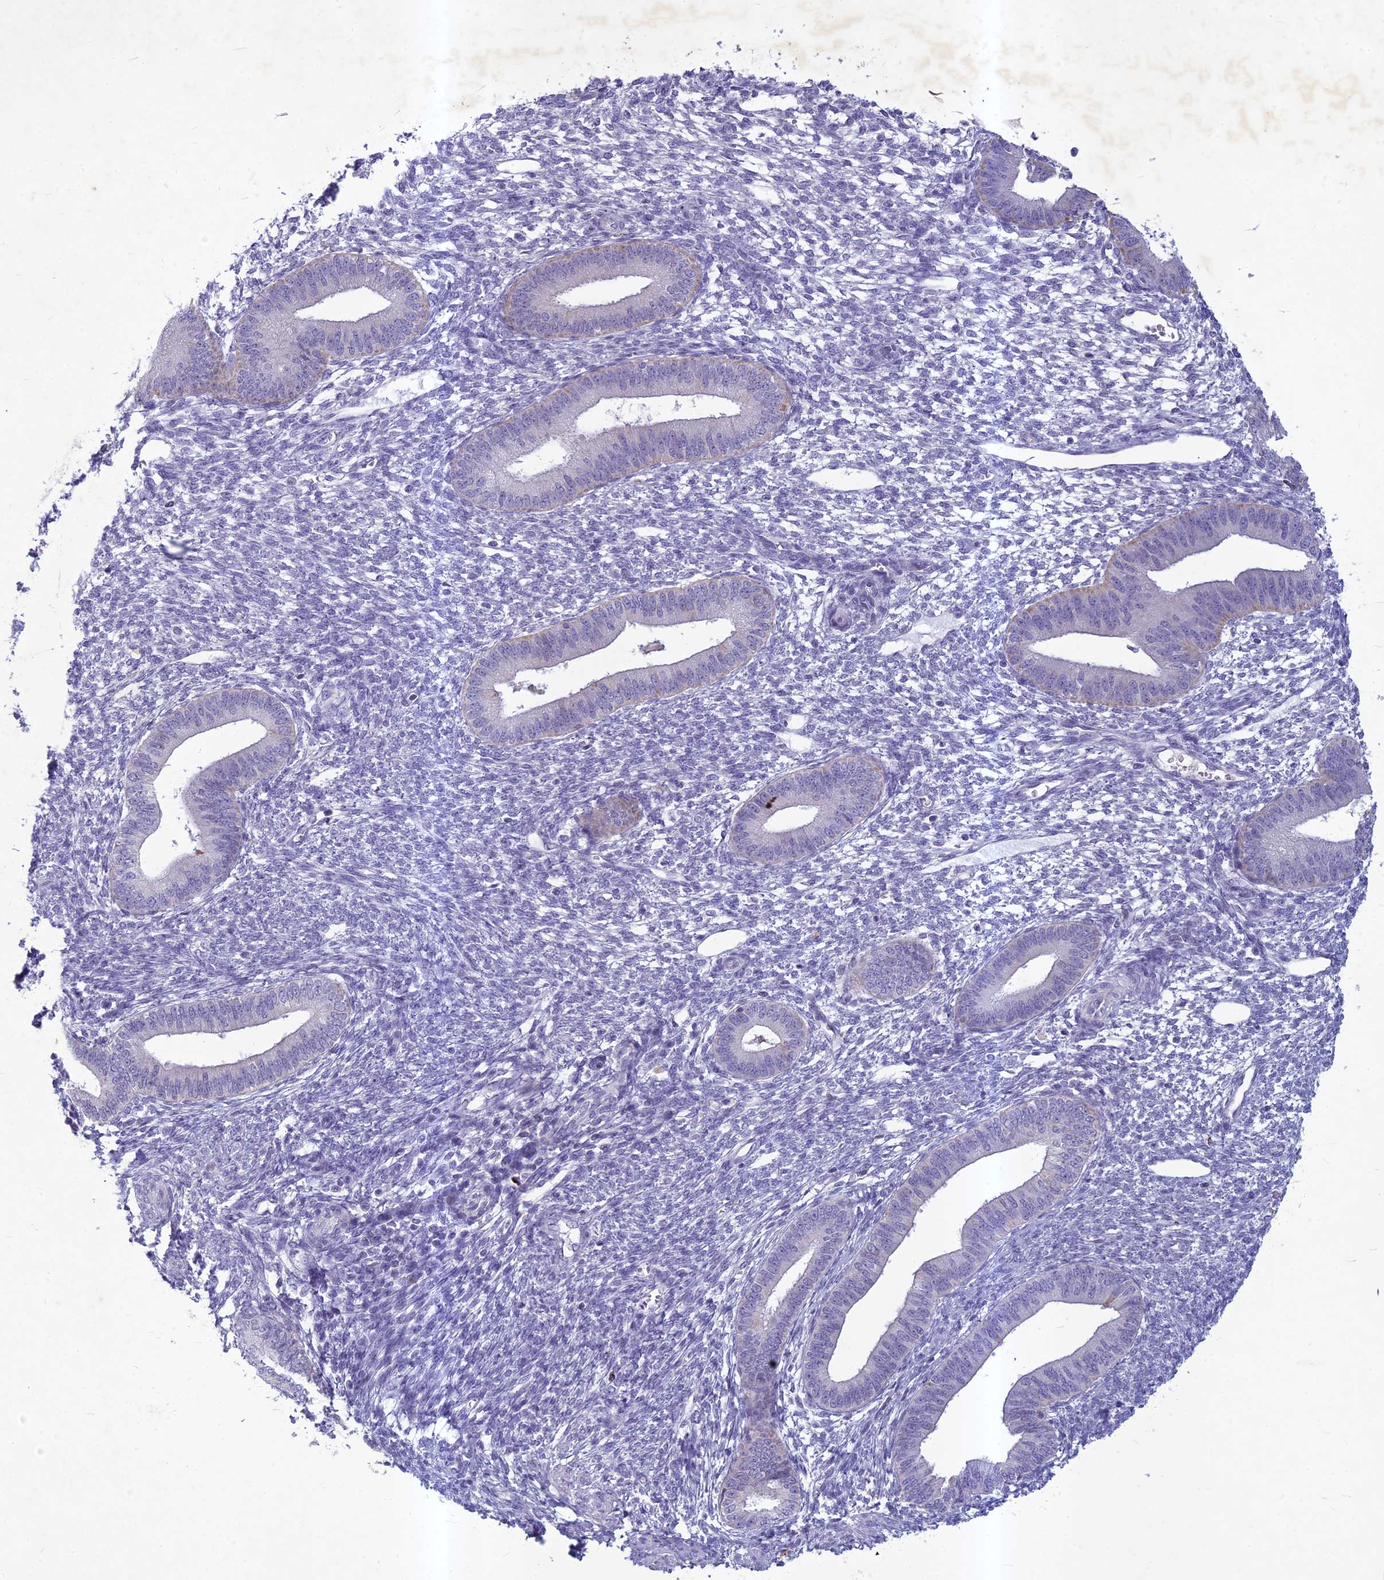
{"staining": {"intensity": "negative", "quantity": "none", "location": "none"}, "tissue": "endometrium", "cell_type": "Cells in endometrial stroma", "image_type": "normal", "snomed": [{"axis": "morphology", "description": "Normal tissue, NOS"}, {"axis": "topography", "description": "Endometrium"}], "caption": "The immunohistochemistry histopathology image has no significant positivity in cells in endometrial stroma of endometrium.", "gene": "HIGD1A", "patient": {"sex": "female", "age": 46}}